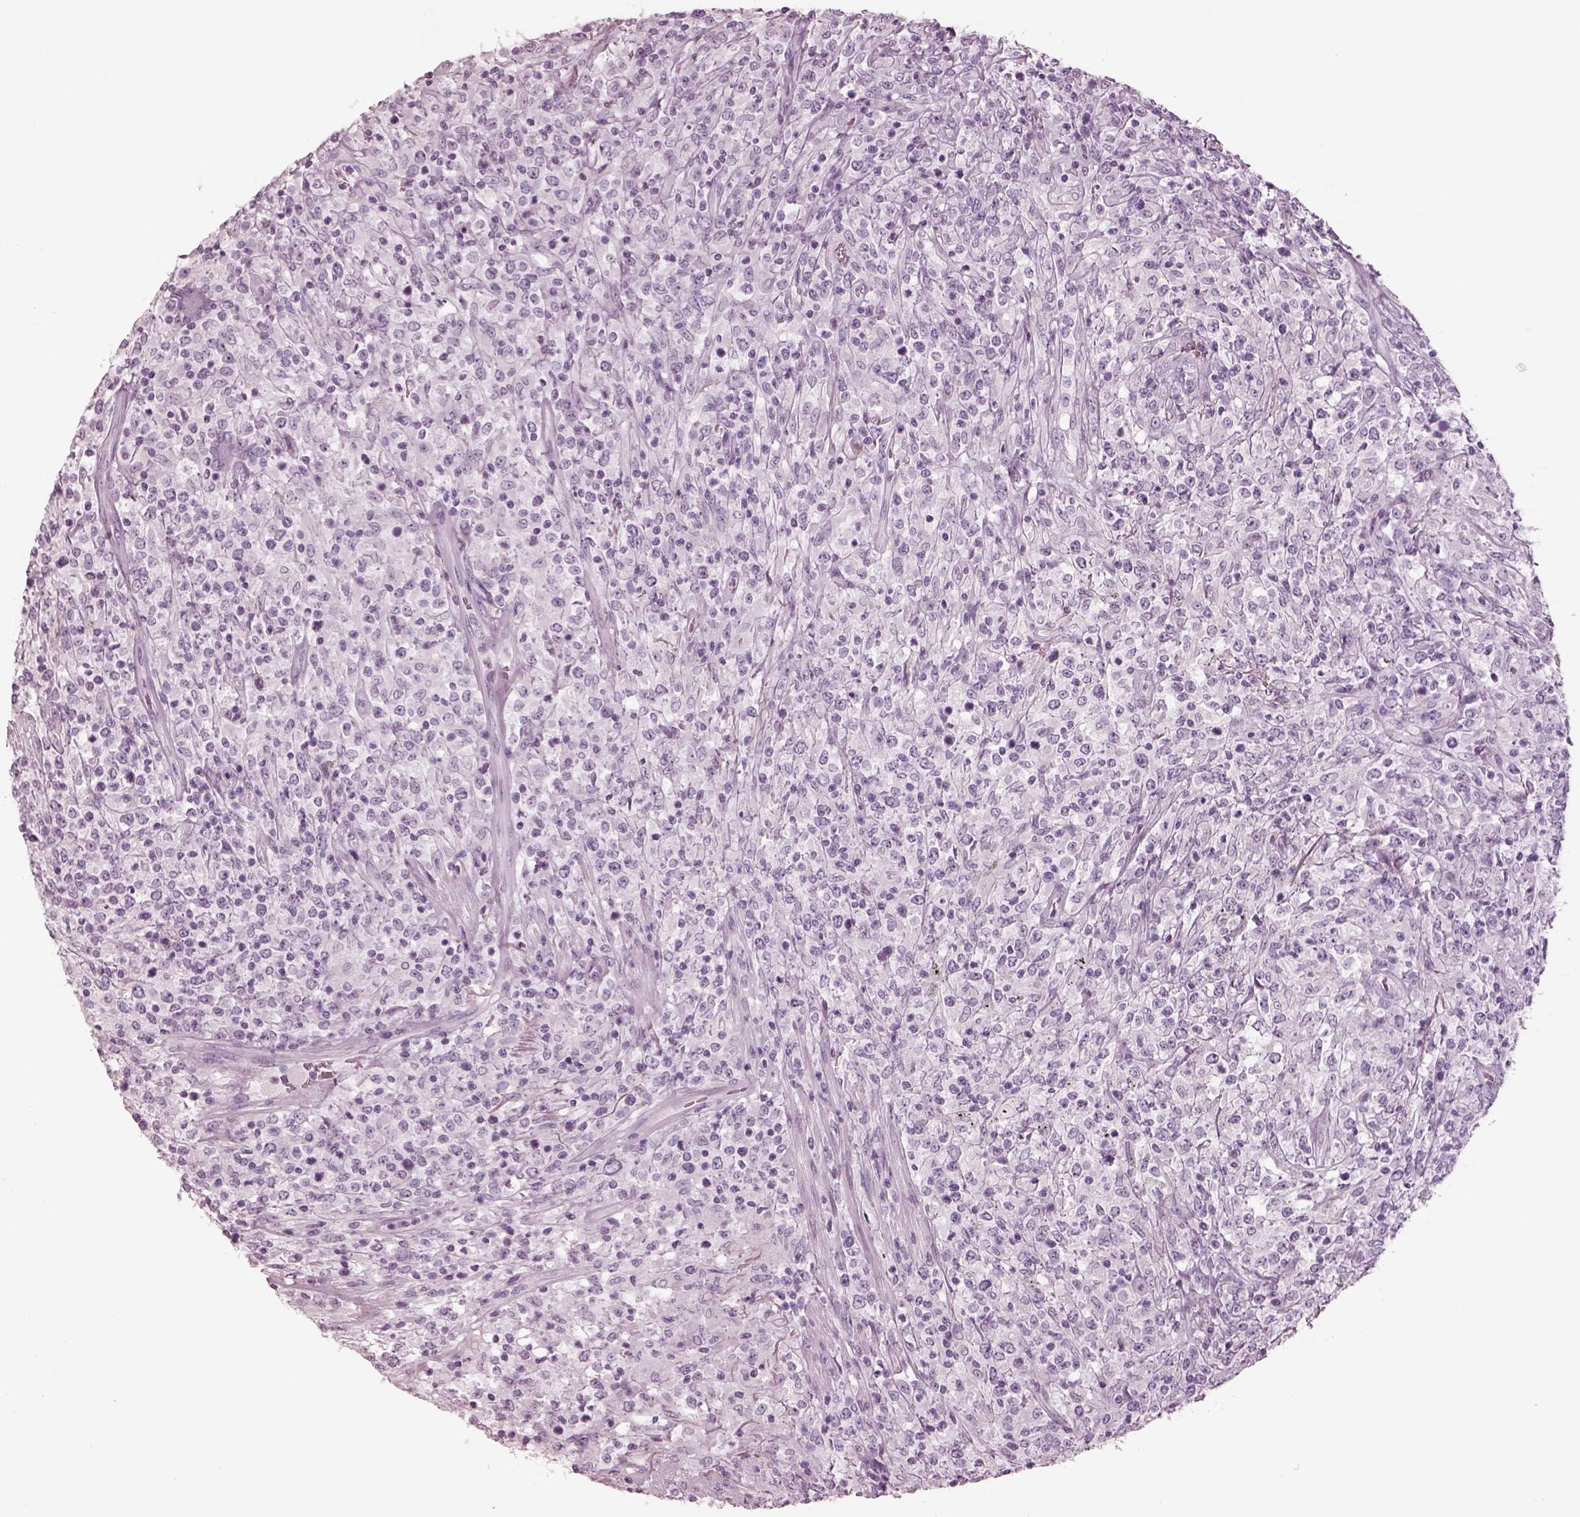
{"staining": {"intensity": "negative", "quantity": "none", "location": "none"}, "tissue": "lymphoma", "cell_type": "Tumor cells", "image_type": "cancer", "snomed": [{"axis": "morphology", "description": "Malignant lymphoma, non-Hodgkin's type, High grade"}, {"axis": "topography", "description": "Lung"}], "caption": "Tumor cells show no significant staining in lymphoma.", "gene": "OPN4", "patient": {"sex": "male", "age": 79}}